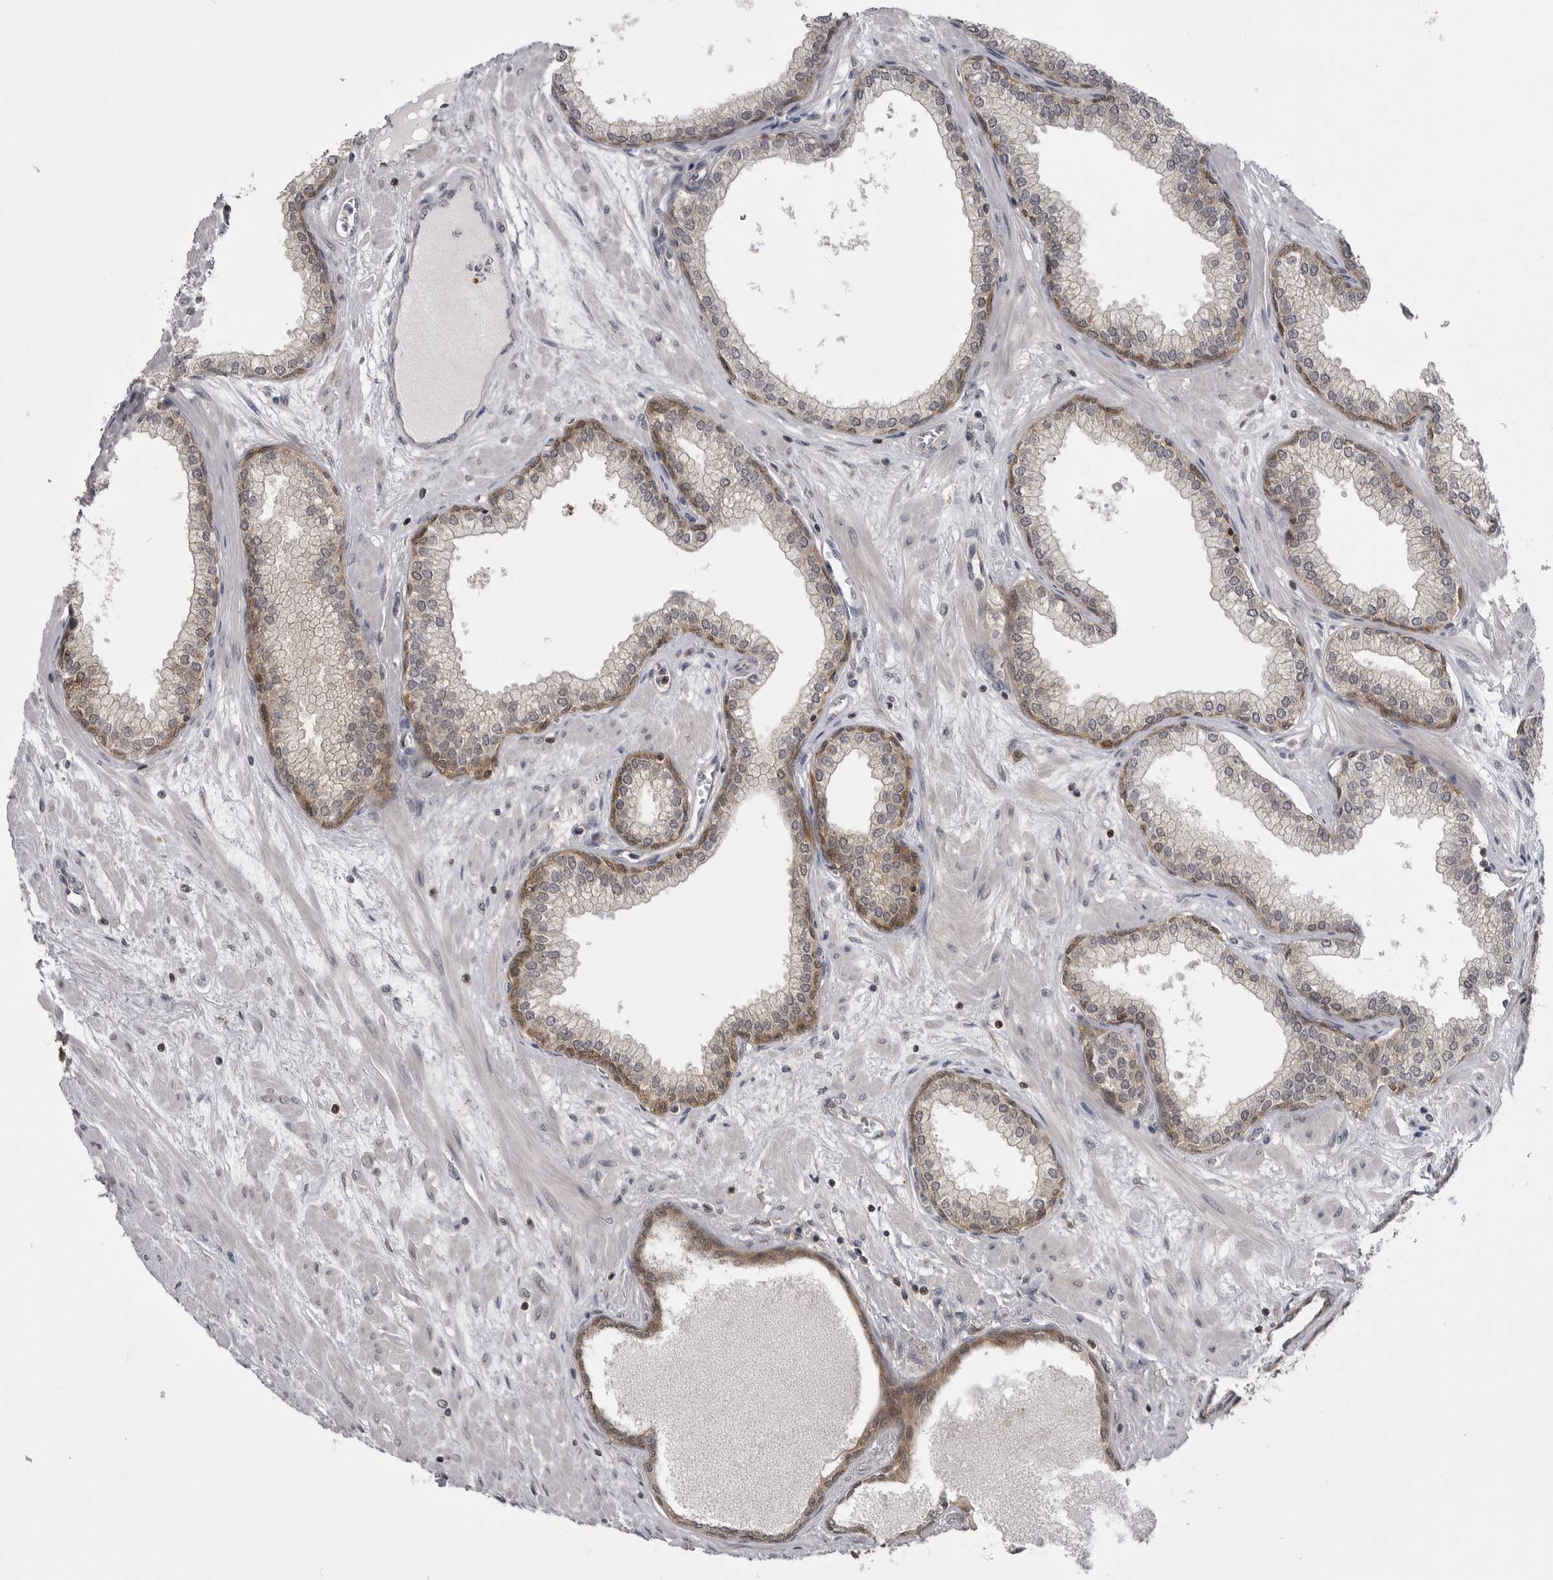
{"staining": {"intensity": "moderate", "quantity": "25%-75%", "location": "cytoplasmic/membranous,nuclear"}, "tissue": "prostate", "cell_type": "Glandular cells", "image_type": "normal", "snomed": [{"axis": "morphology", "description": "Normal tissue, NOS"}, {"axis": "morphology", "description": "Urothelial carcinoma, Low grade"}, {"axis": "topography", "description": "Urinary bladder"}, {"axis": "topography", "description": "Prostate"}], "caption": "Immunohistochemical staining of normal human prostate displays moderate cytoplasmic/membranous,nuclear protein staining in about 25%-75% of glandular cells.", "gene": "MAPK13", "patient": {"sex": "male", "age": 60}}